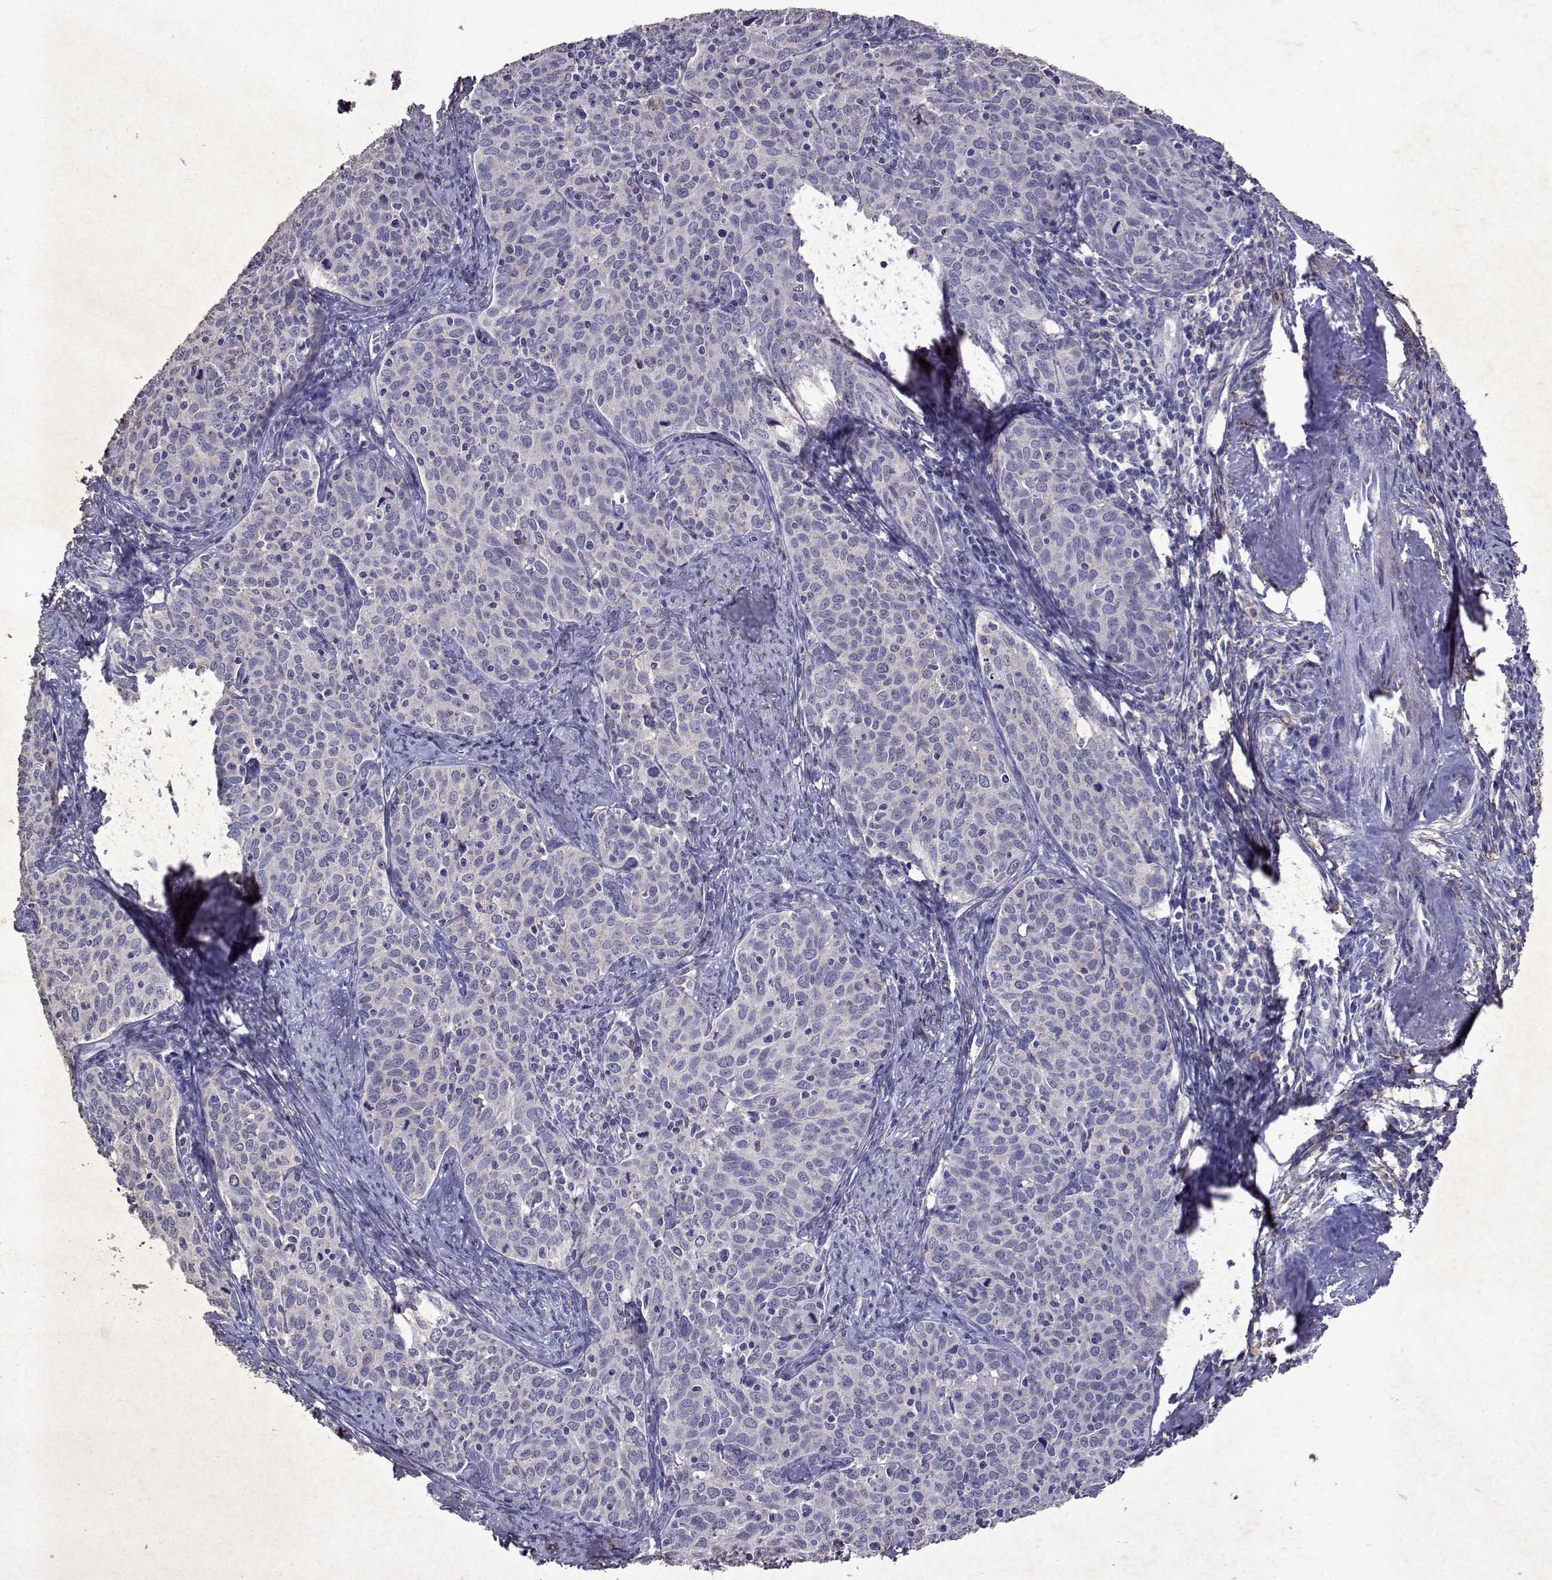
{"staining": {"intensity": "negative", "quantity": "none", "location": "none"}, "tissue": "cervical cancer", "cell_type": "Tumor cells", "image_type": "cancer", "snomed": [{"axis": "morphology", "description": "Squamous cell carcinoma, NOS"}, {"axis": "topography", "description": "Cervix"}], "caption": "There is no significant staining in tumor cells of cervical cancer (squamous cell carcinoma).", "gene": "DUSP28", "patient": {"sex": "female", "age": 62}}